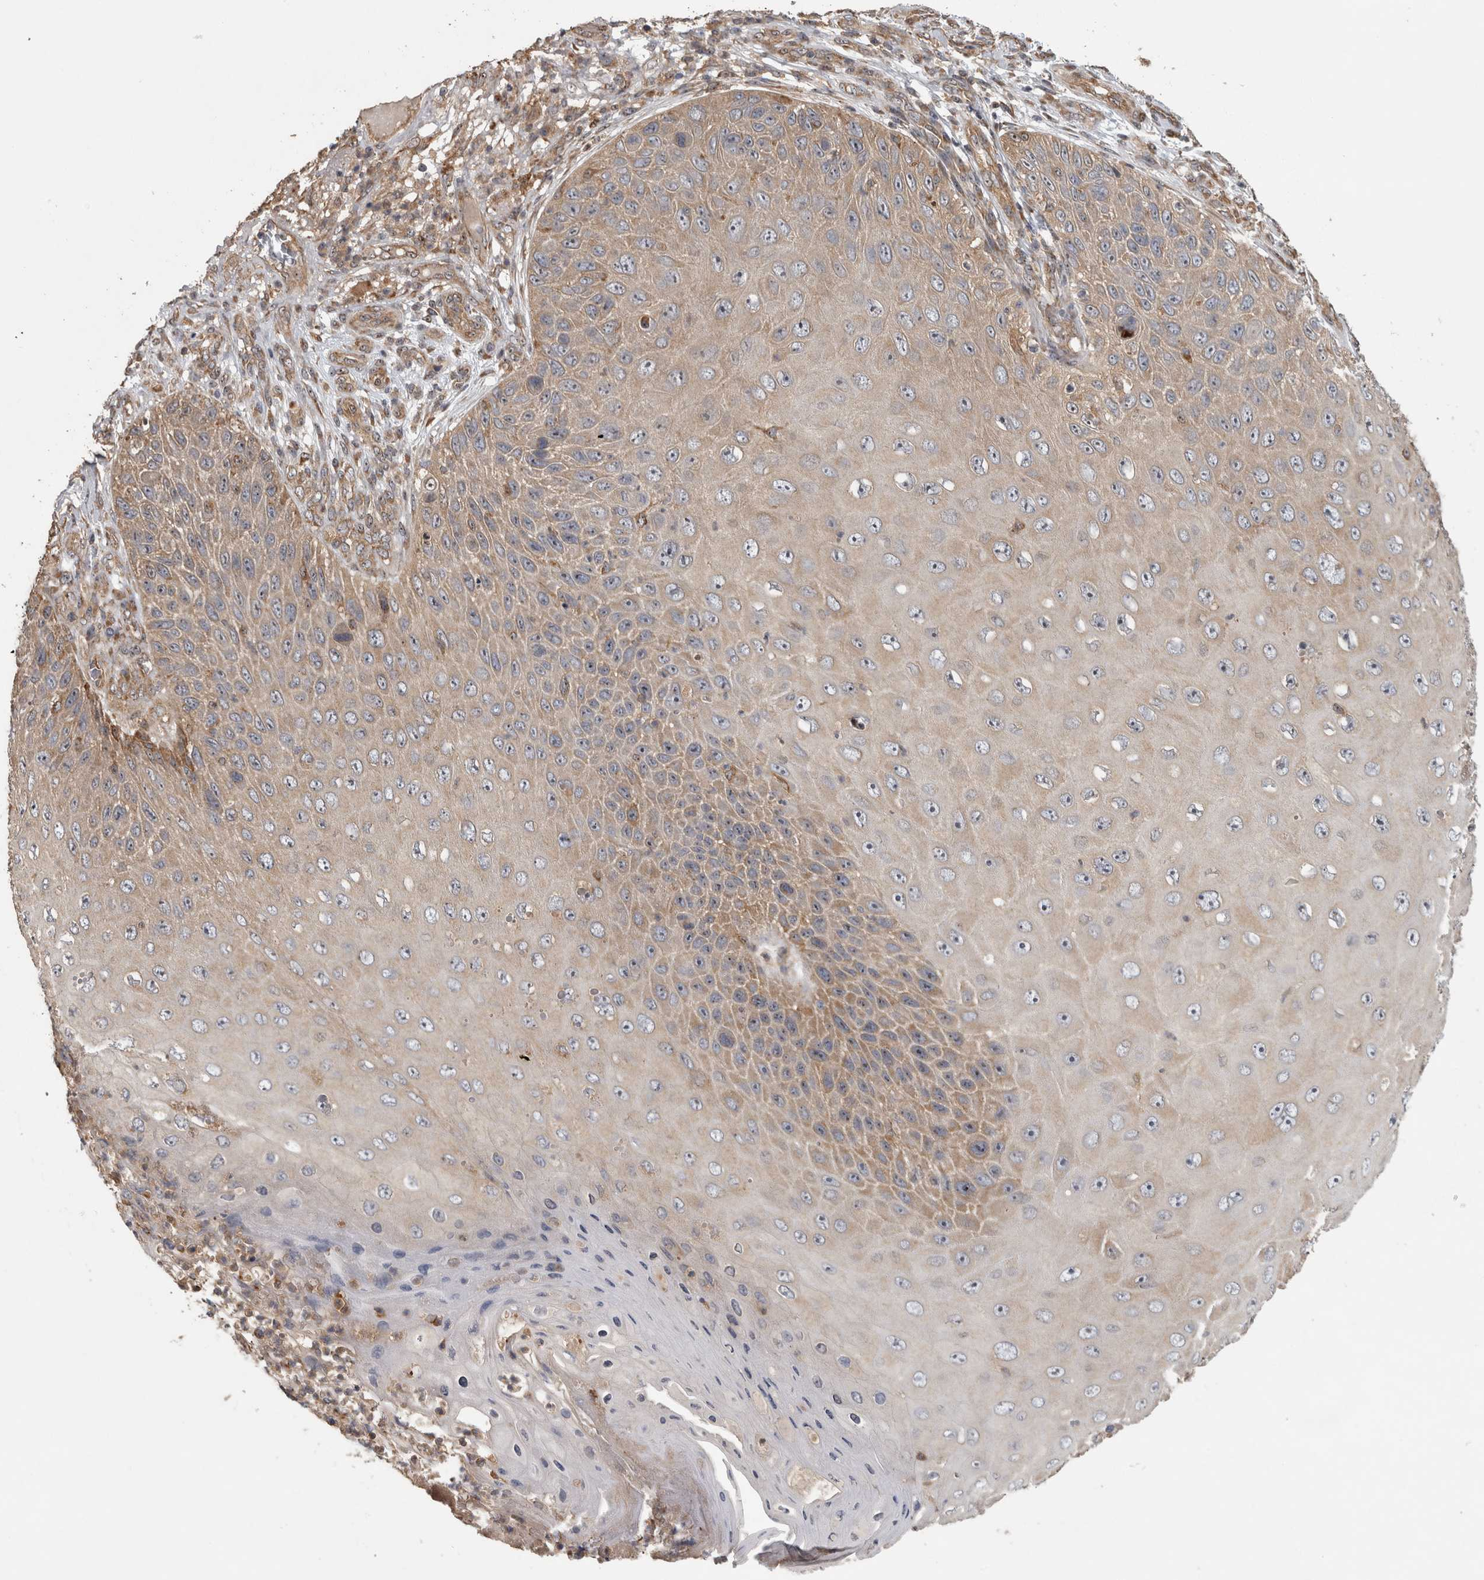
{"staining": {"intensity": "weak", "quantity": "<25%", "location": "cytoplasmic/membranous,nuclear"}, "tissue": "skin cancer", "cell_type": "Tumor cells", "image_type": "cancer", "snomed": [{"axis": "morphology", "description": "Squamous cell carcinoma, NOS"}, {"axis": "topography", "description": "Skin"}], "caption": "An immunohistochemistry (IHC) image of skin cancer (squamous cell carcinoma) is shown. There is no staining in tumor cells of skin cancer (squamous cell carcinoma).", "gene": "ATXN2", "patient": {"sex": "female", "age": 88}}